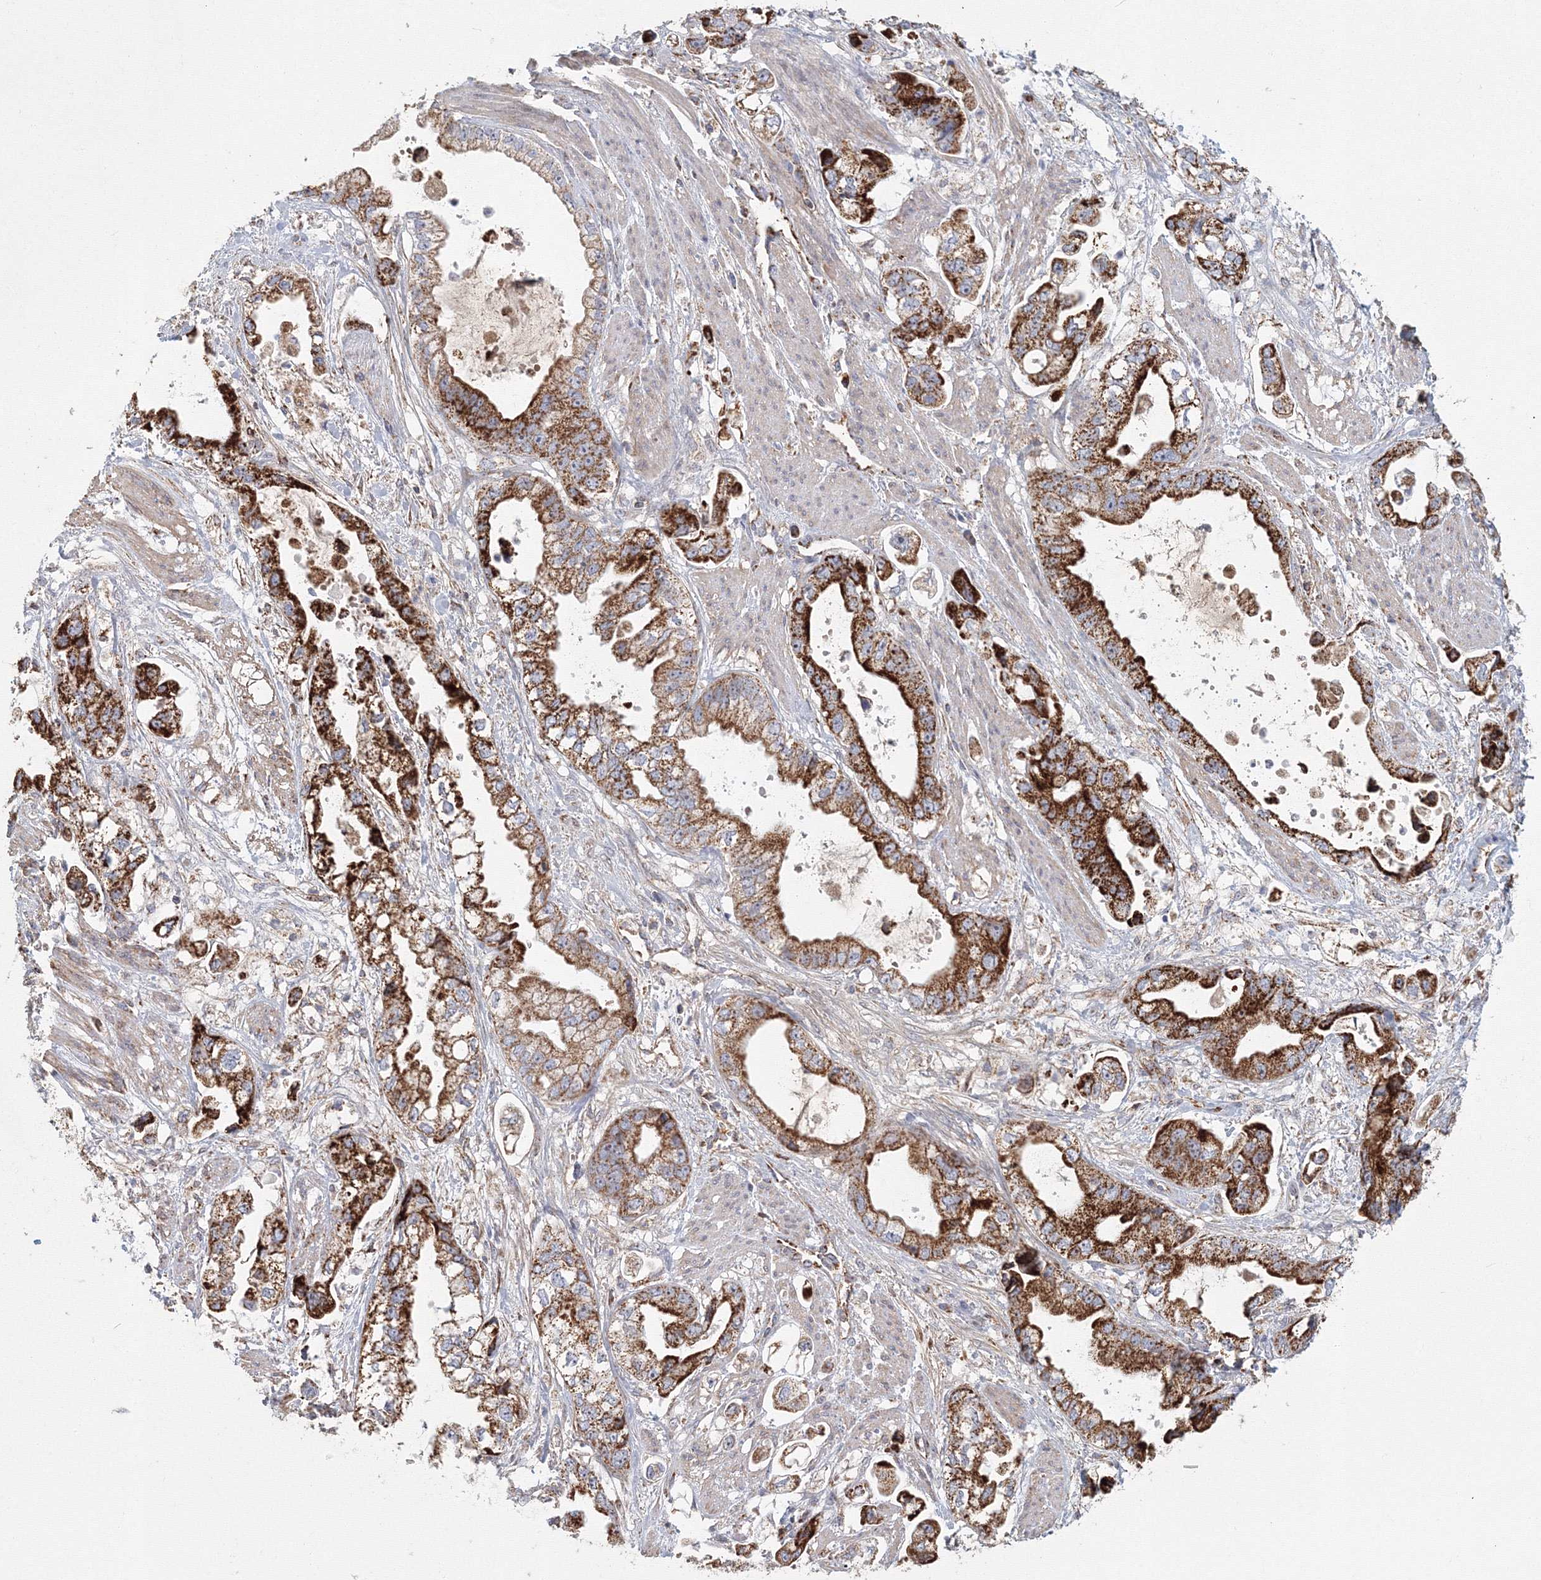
{"staining": {"intensity": "strong", "quantity": ">75%", "location": "cytoplasmic/membranous"}, "tissue": "stomach cancer", "cell_type": "Tumor cells", "image_type": "cancer", "snomed": [{"axis": "morphology", "description": "Adenocarcinoma, NOS"}, {"axis": "topography", "description": "Stomach"}], "caption": "A high-resolution photomicrograph shows immunohistochemistry (IHC) staining of stomach cancer (adenocarcinoma), which exhibits strong cytoplasmic/membranous staining in about >75% of tumor cells. Nuclei are stained in blue.", "gene": "GRPEL1", "patient": {"sex": "male", "age": 62}}